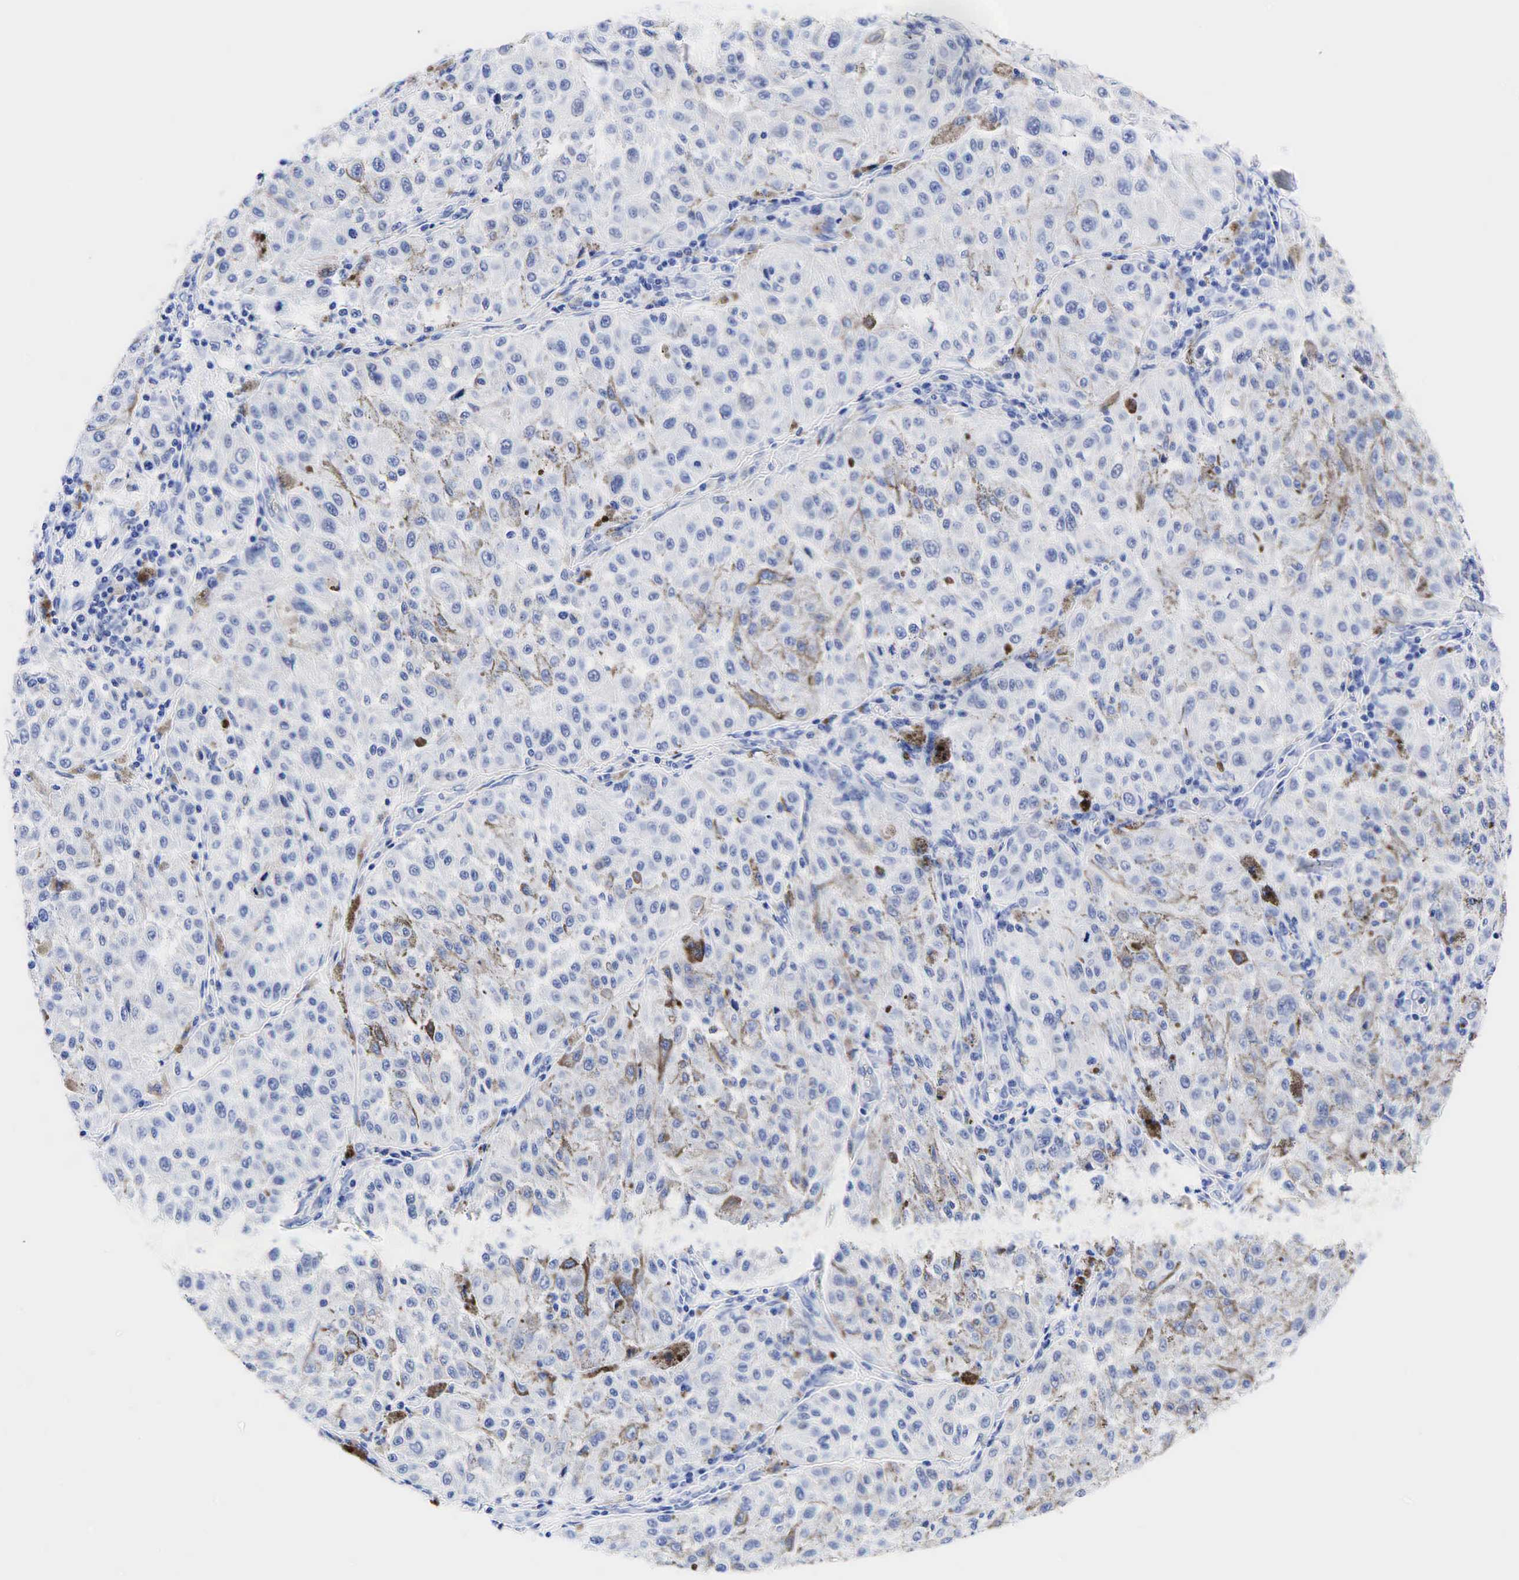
{"staining": {"intensity": "negative", "quantity": "none", "location": "none"}, "tissue": "melanoma", "cell_type": "Tumor cells", "image_type": "cancer", "snomed": [{"axis": "morphology", "description": "Malignant melanoma, NOS"}, {"axis": "topography", "description": "Skin"}], "caption": "A high-resolution photomicrograph shows immunohistochemistry (IHC) staining of malignant melanoma, which displays no significant positivity in tumor cells. Brightfield microscopy of immunohistochemistry stained with DAB (3,3'-diaminobenzidine) (brown) and hematoxylin (blue), captured at high magnification.", "gene": "CEACAM5", "patient": {"sex": "female", "age": 64}}